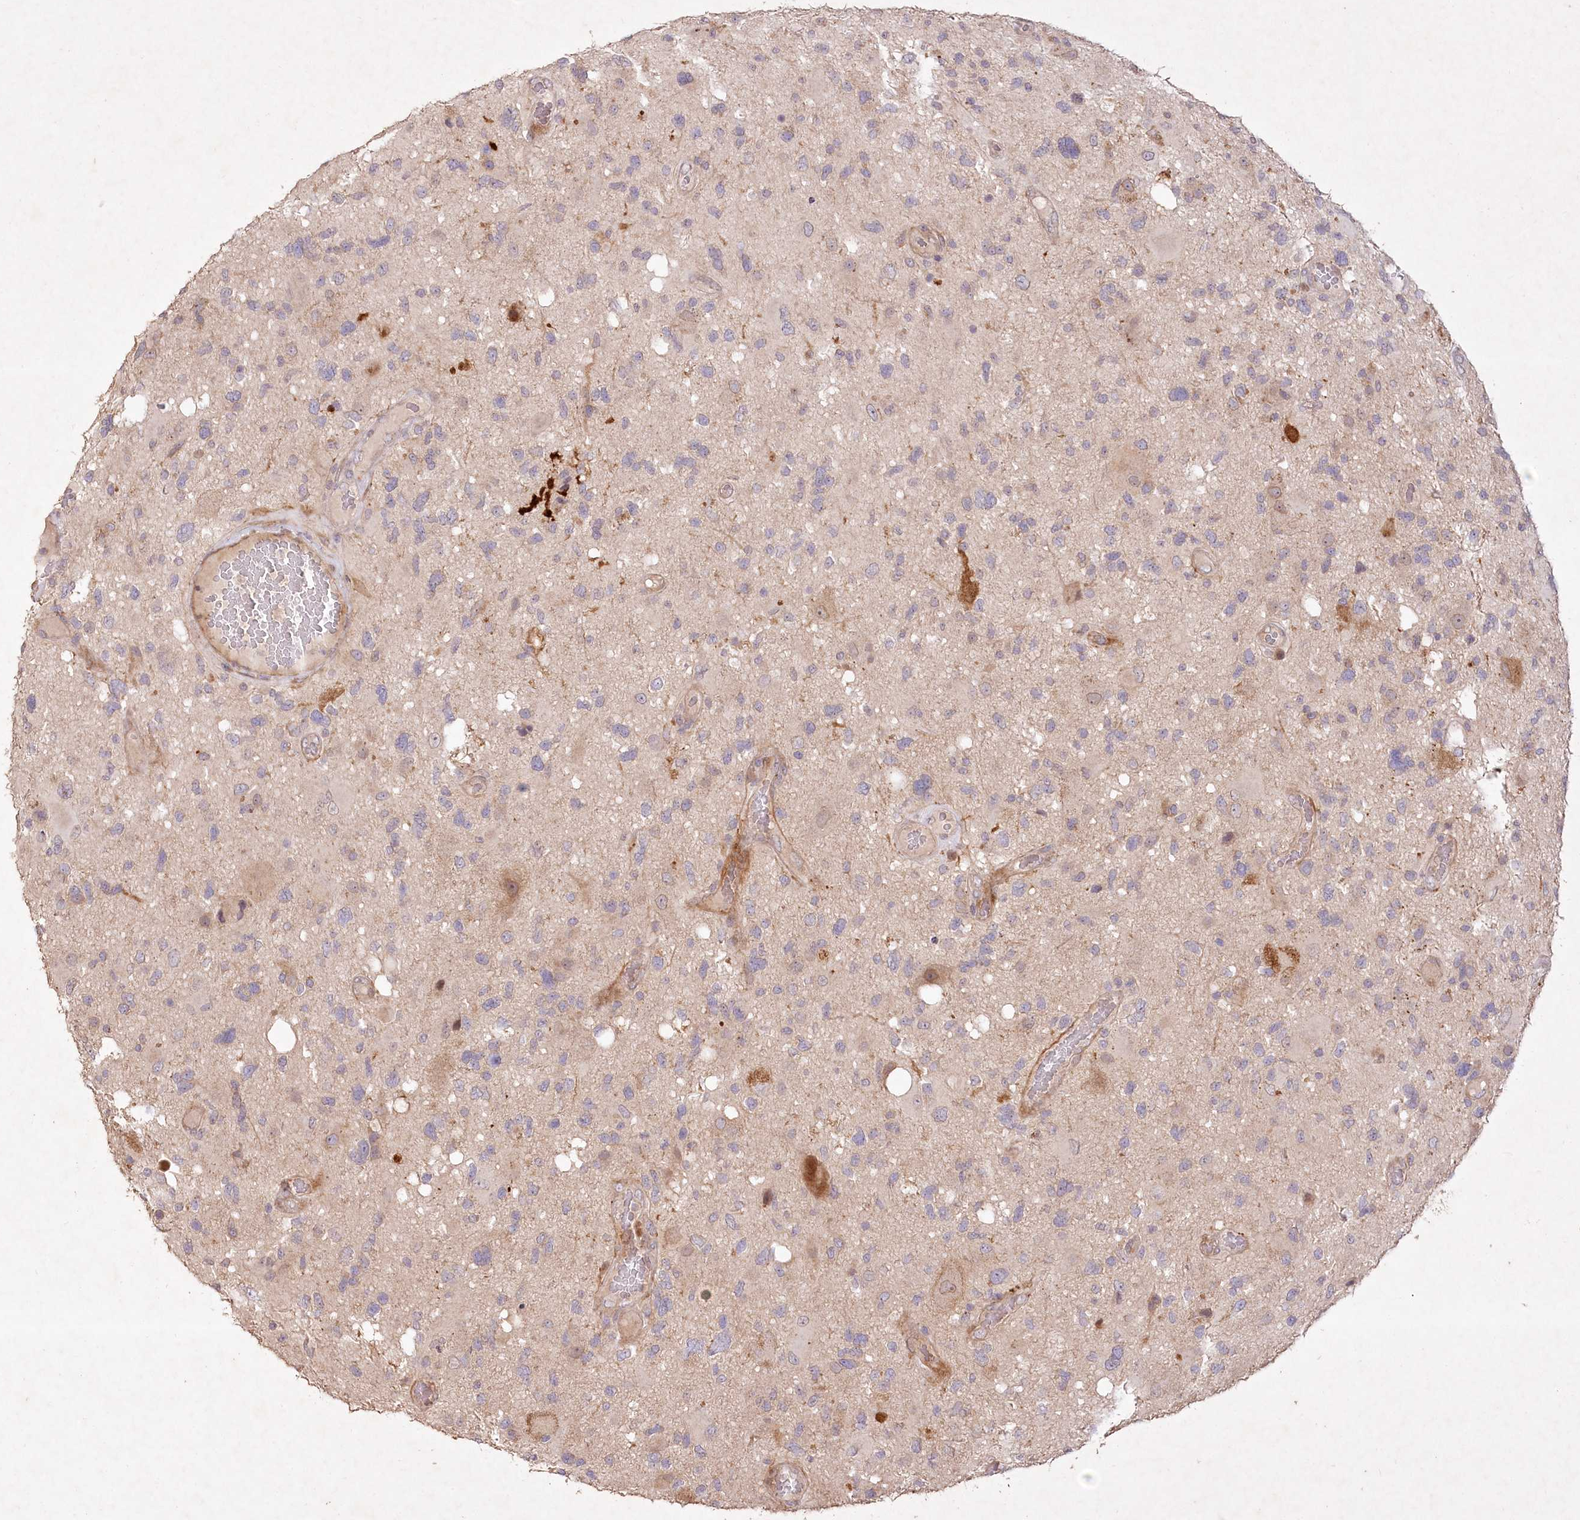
{"staining": {"intensity": "negative", "quantity": "none", "location": "none"}, "tissue": "glioma", "cell_type": "Tumor cells", "image_type": "cancer", "snomed": [{"axis": "morphology", "description": "Glioma, malignant, High grade"}, {"axis": "topography", "description": "Brain"}], "caption": "Immunohistochemical staining of human malignant glioma (high-grade) displays no significant staining in tumor cells.", "gene": "IRAK1BP1", "patient": {"sex": "male", "age": 33}}